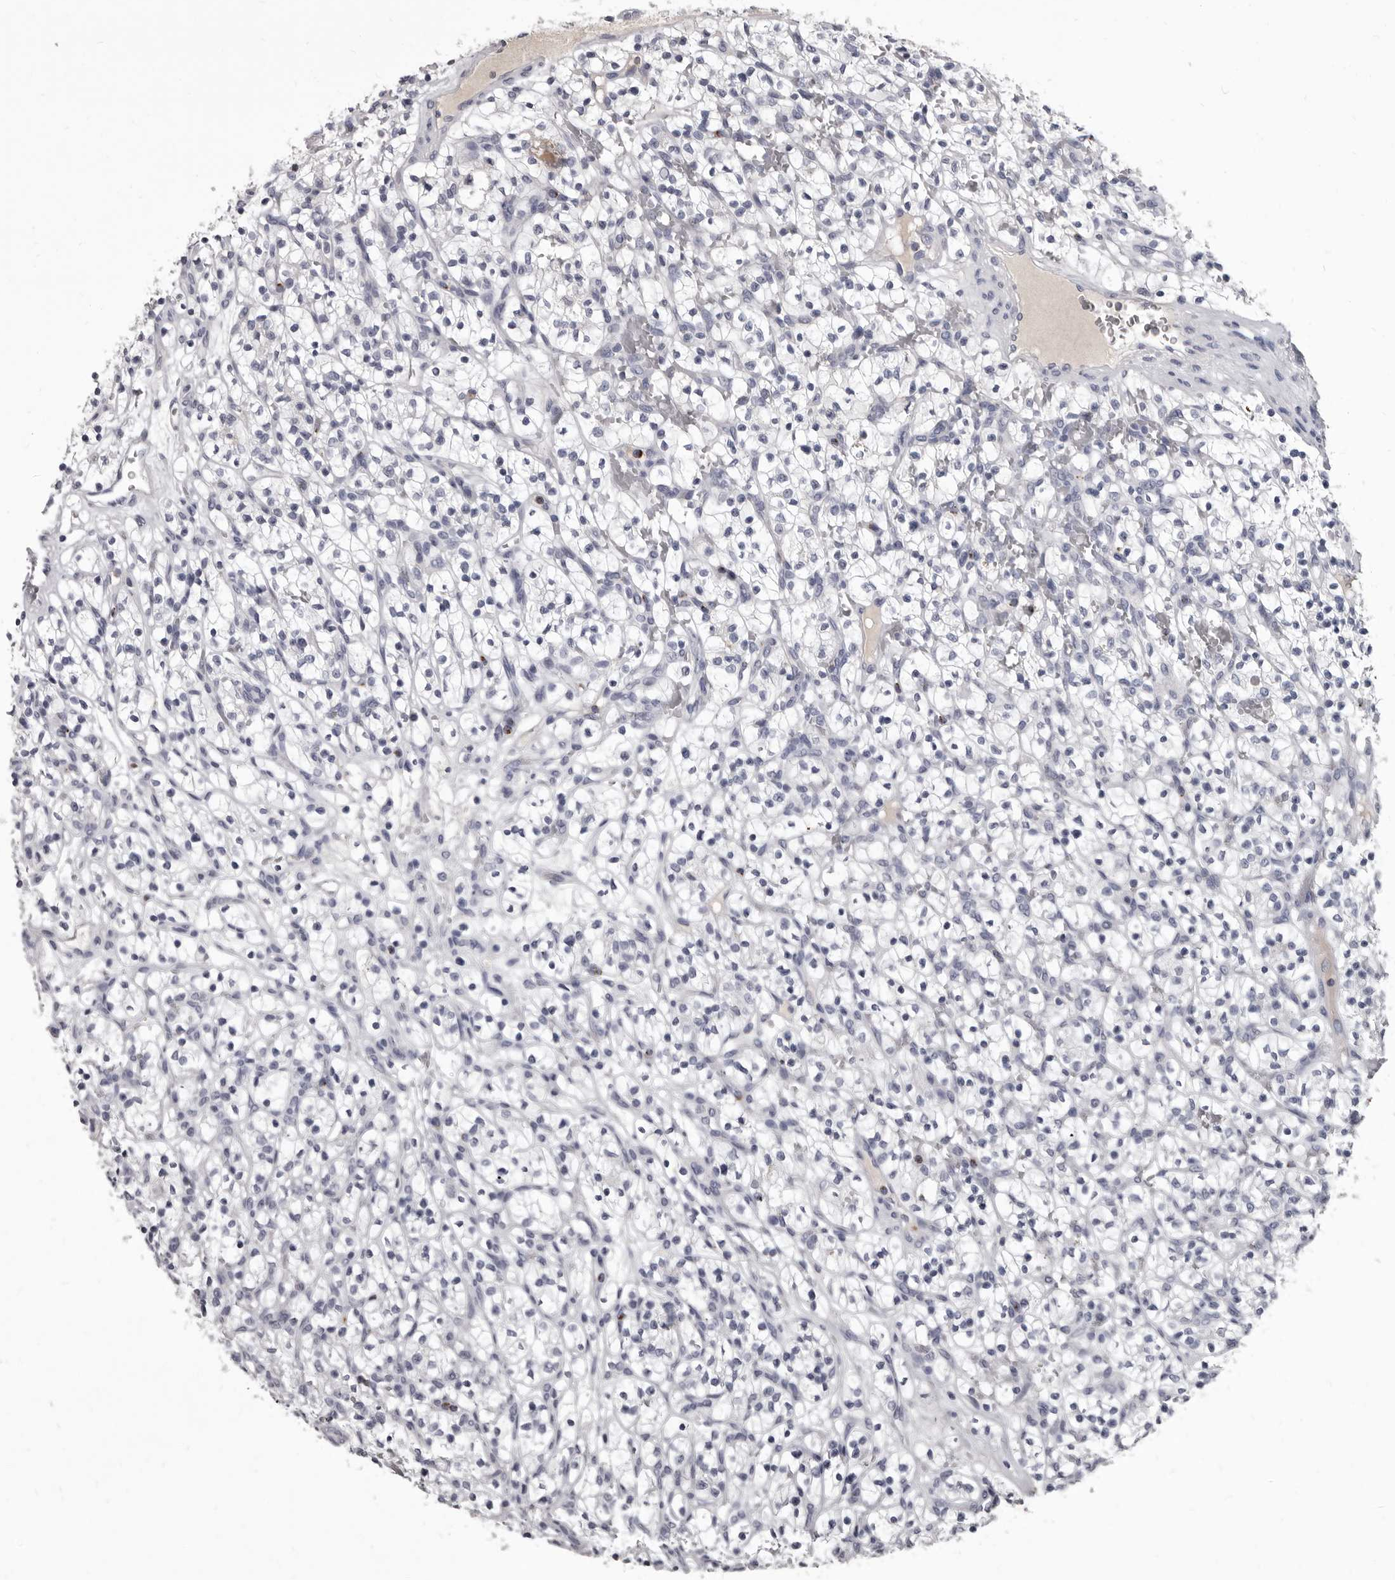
{"staining": {"intensity": "negative", "quantity": "none", "location": "none"}, "tissue": "renal cancer", "cell_type": "Tumor cells", "image_type": "cancer", "snomed": [{"axis": "morphology", "description": "Adenocarcinoma, NOS"}, {"axis": "topography", "description": "Kidney"}], "caption": "A high-resolution photomicrograph shows IHC staining of renal adenocarcinoma, which shows no significant expression in tumor cells.", "gene": "GZMH", "patient": {"sex": "female", "age": 57}}